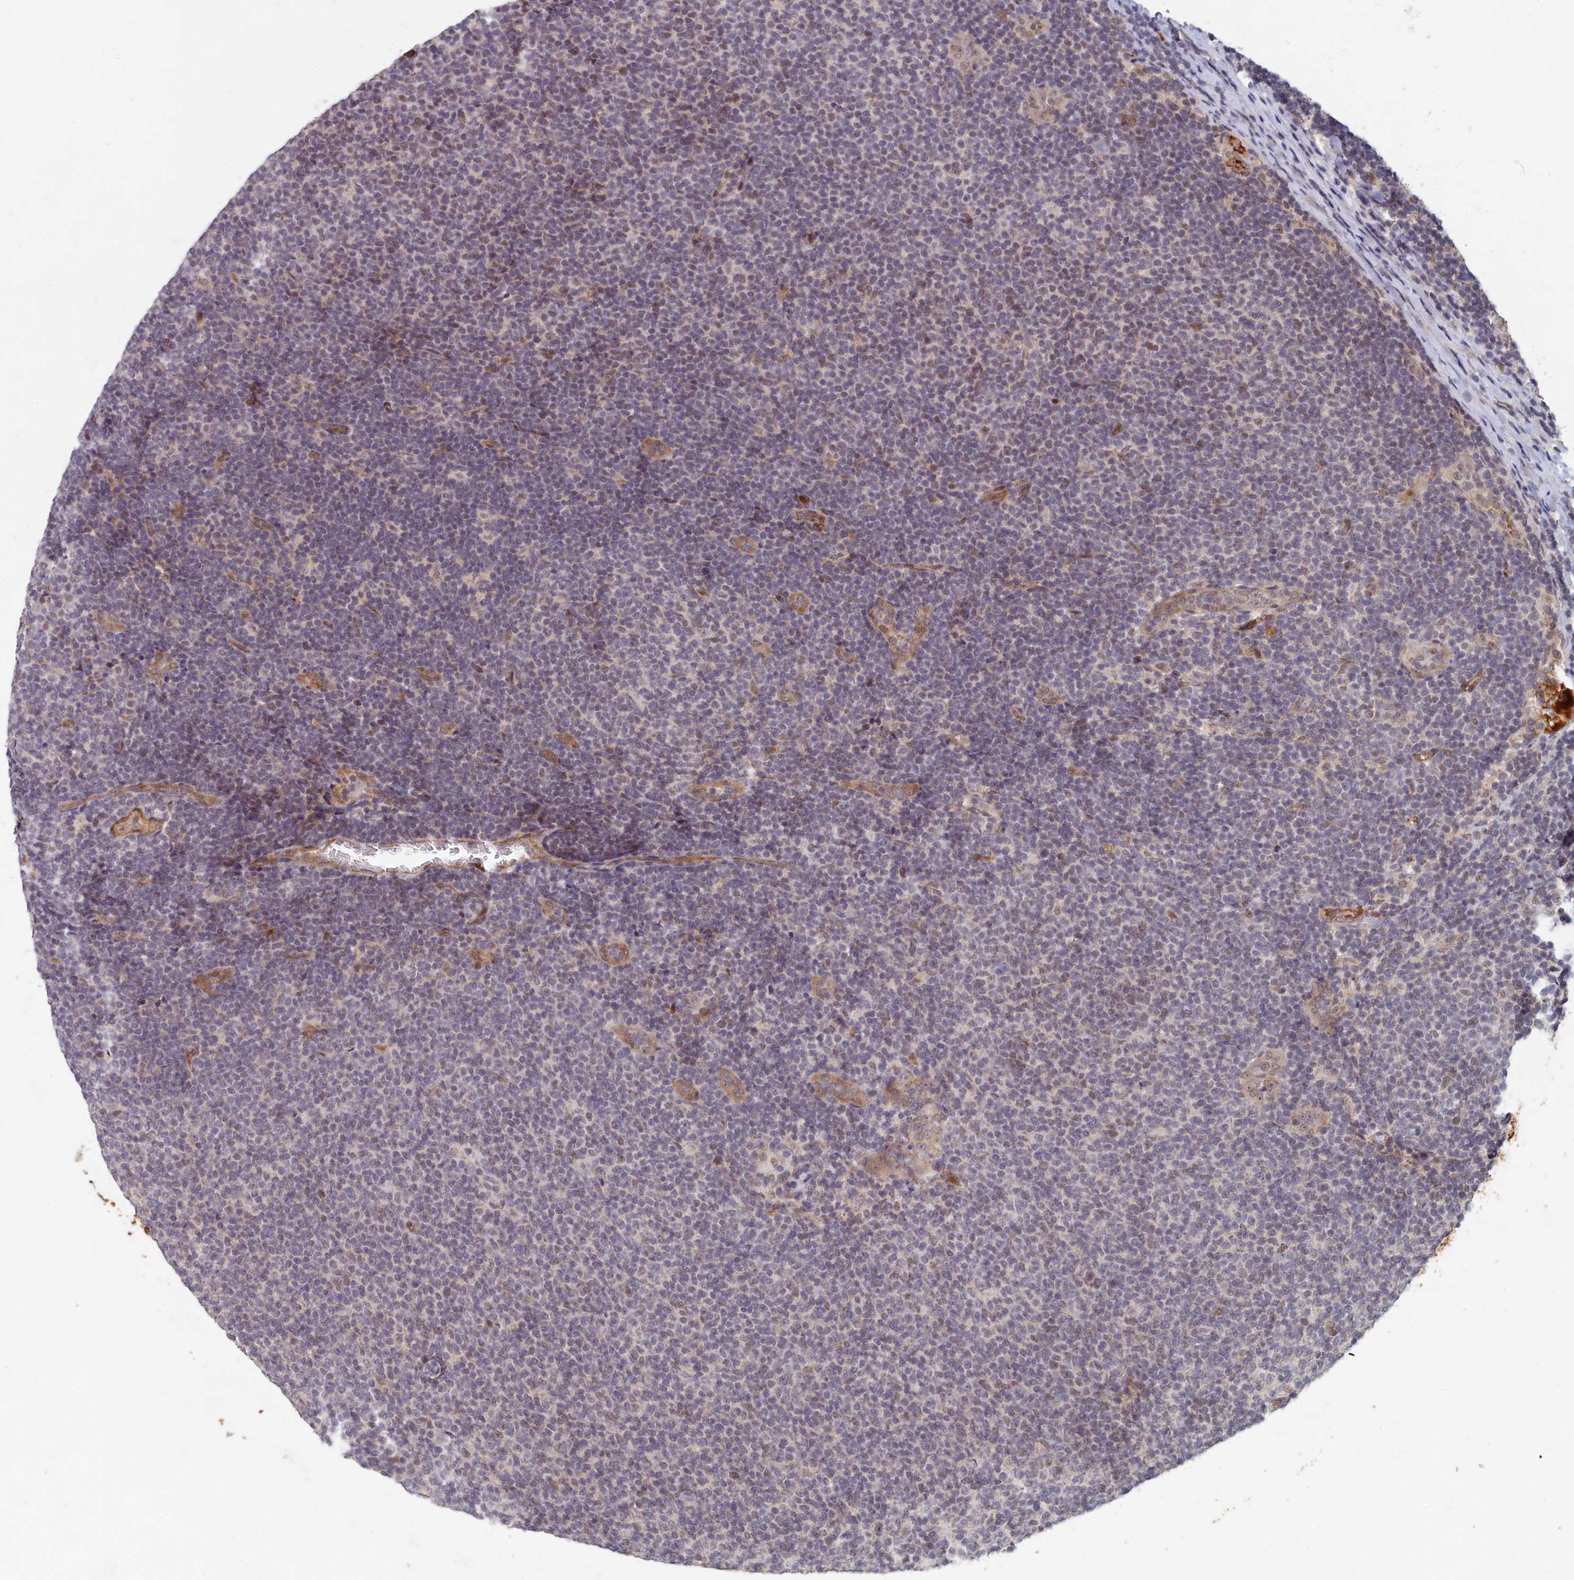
{"staining": {"intensity": "negative", "quantity": "none", "location": "none"}, "tissue": "lymphoma", "cell_type": "Tumor cells", "image_type": "cancer", "snomed": [{"axis": "morphology", "description": "Malignant lymphoma, non-Hodgkin's type, Low grade"}, {"axis": "topography", "description": "Lymph node"}], "caption": "Tumor cells show no significant protein staining in lymphoma.", "gene": "EARS2", "patient": {"sex": "male", "age": 66}}